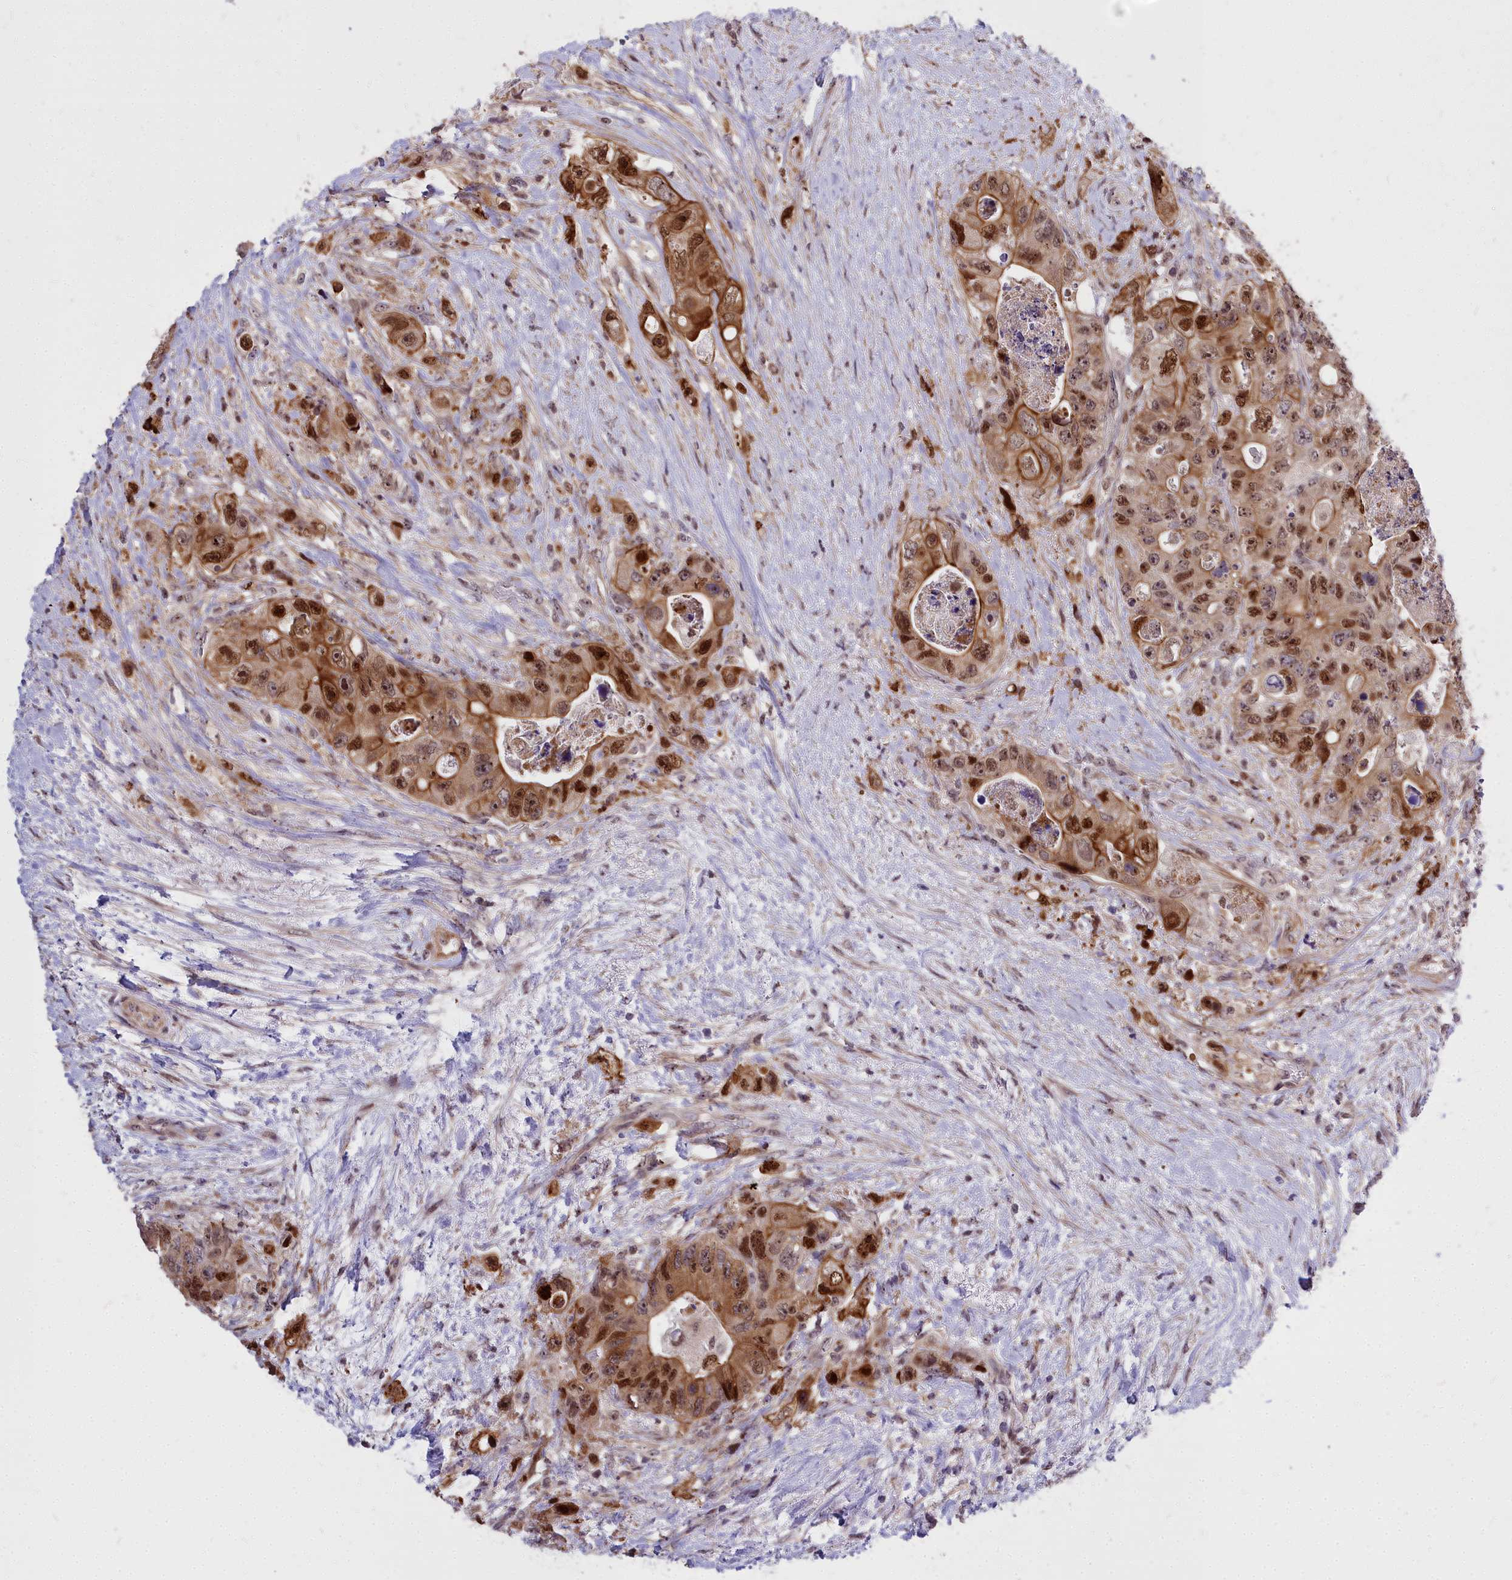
{"staining": {"intensity": "strong", "quantity": ">75%", "location": "cytoplasmic/membranous,nuclear"}, "tissue": "colorectal cancer", "cell_type": "Tumor cells", "image_type": "cancer", "snomed": [{"axis": "morphology", "description": "Adenocarcinoma, NOS"}, {"axis": "topography", "description": "Colon"}], "caption": "Immunohistochemistry (DAB (3,3'-diaminobenzidine)) staining of human colorectal cancer displays strong cytoplasmic/membranous and nuclear protein expression in approximately >75% of tumor cells.", "gene": "ABCB8", "patient": {"sex": "female", "age": 46}}